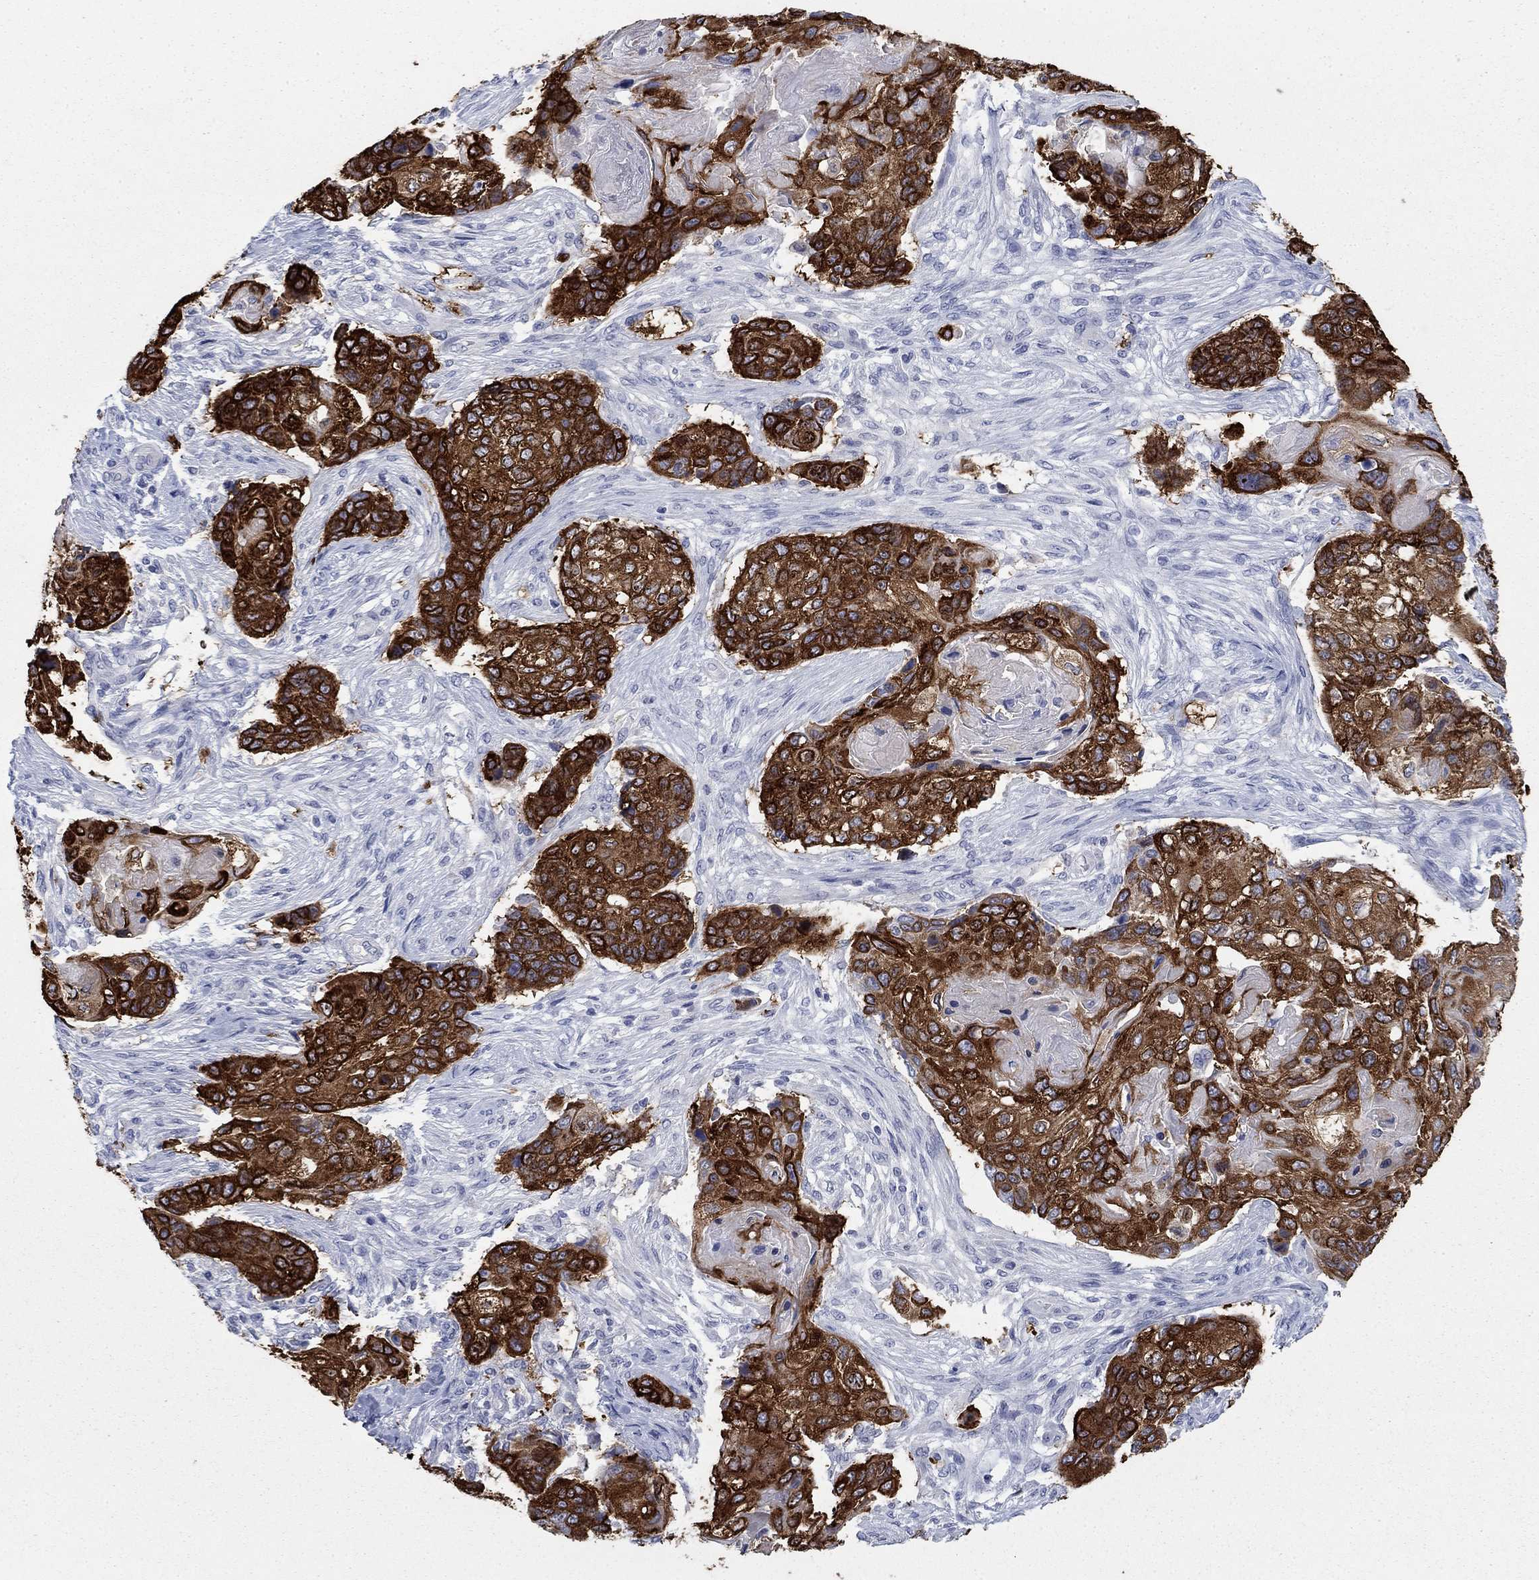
{"staining": {"intensity": "strong", "quantity": ">75%", "location": "cytoplasmic/membranous"}, "tissue": "lung cancer", "cell_type": "Tumor cells", "image_type": "cancer", "snomed": [{"axis": "morphology", "description": "Normal tissue, NOS"}, {"axis": "morphology", "description": "Squamous cell carcinoma, NOS"}, {"axis": "topography", "description": "Bronchus"}, {"axis": "topography", "description": "Lung"}], "caption": "Tumor cells reveal high levels of strong cytoplasmic/membranous staining in approximately >75% of cells in lung cancer (squamous cell carcinoma).", "gene": "IGF2BP3", "patient": {"sex": "male", "age": 69}}